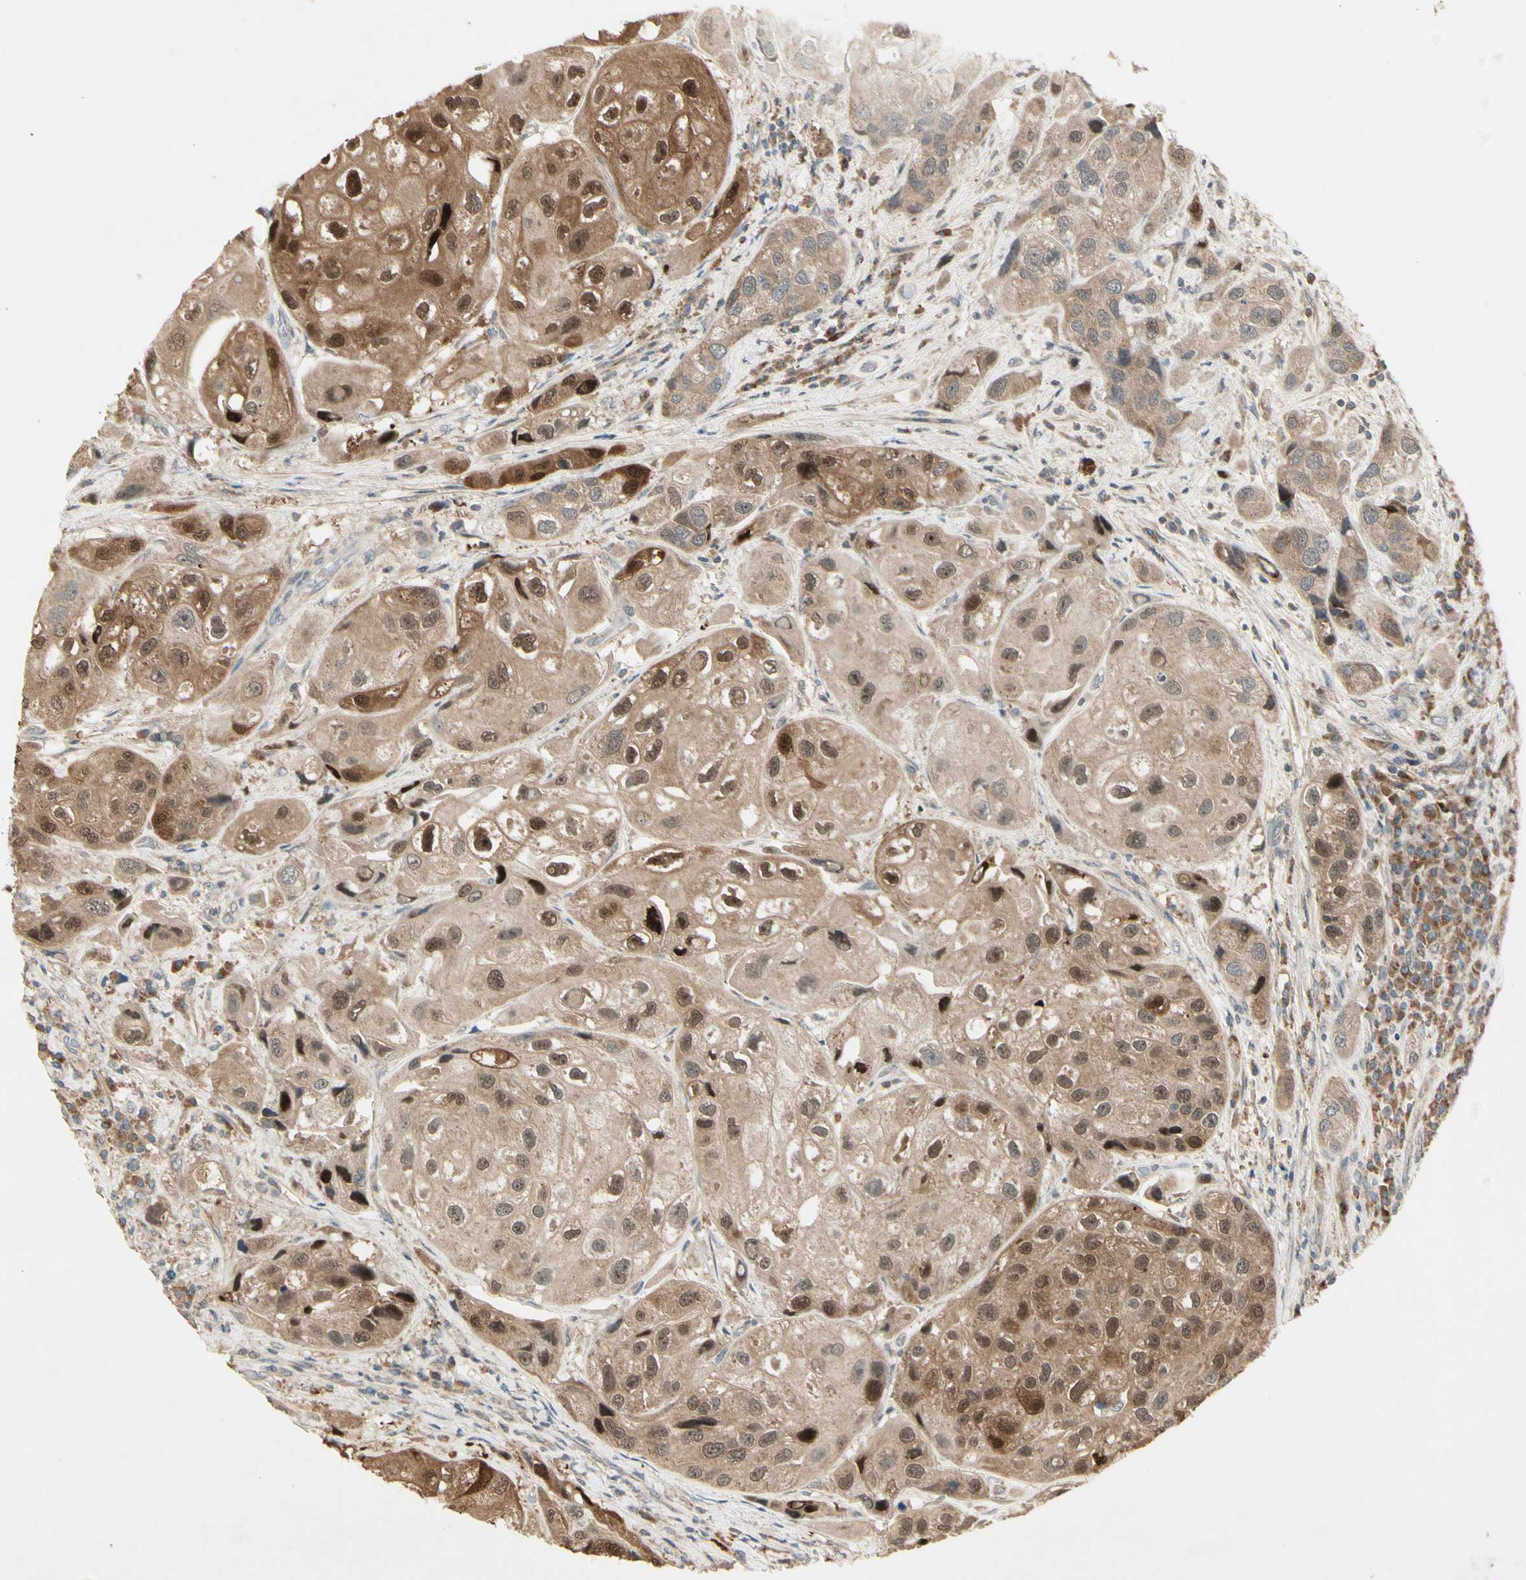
{"staining": {"intensity": "strong", "quantity": ">75%", "location": "cytoplasmic/membranous,nuclear"}, "tissue": "urothelial cancer", "cell_type": "Tumor cells", "image_type": "cancer", "snomed": [{"axis": "morphology", "description": "Urothelial carcinoma, High grade"}, {"axis": "topography", "description": "Urinary bladder"}], "caption": "A photomicrograph of human high-grade urothelial carcinoma stained for a protein exhibits strong cytoplasmic/membranous and nuclear brown staining in tumor cells. The staining is performed using DAB brown chromogen to label protein expression. The nuclei are counter-stained blue using hematoxylin.", "gene": "FHDC1", "patient": {"sex": "female", "age": 64}}